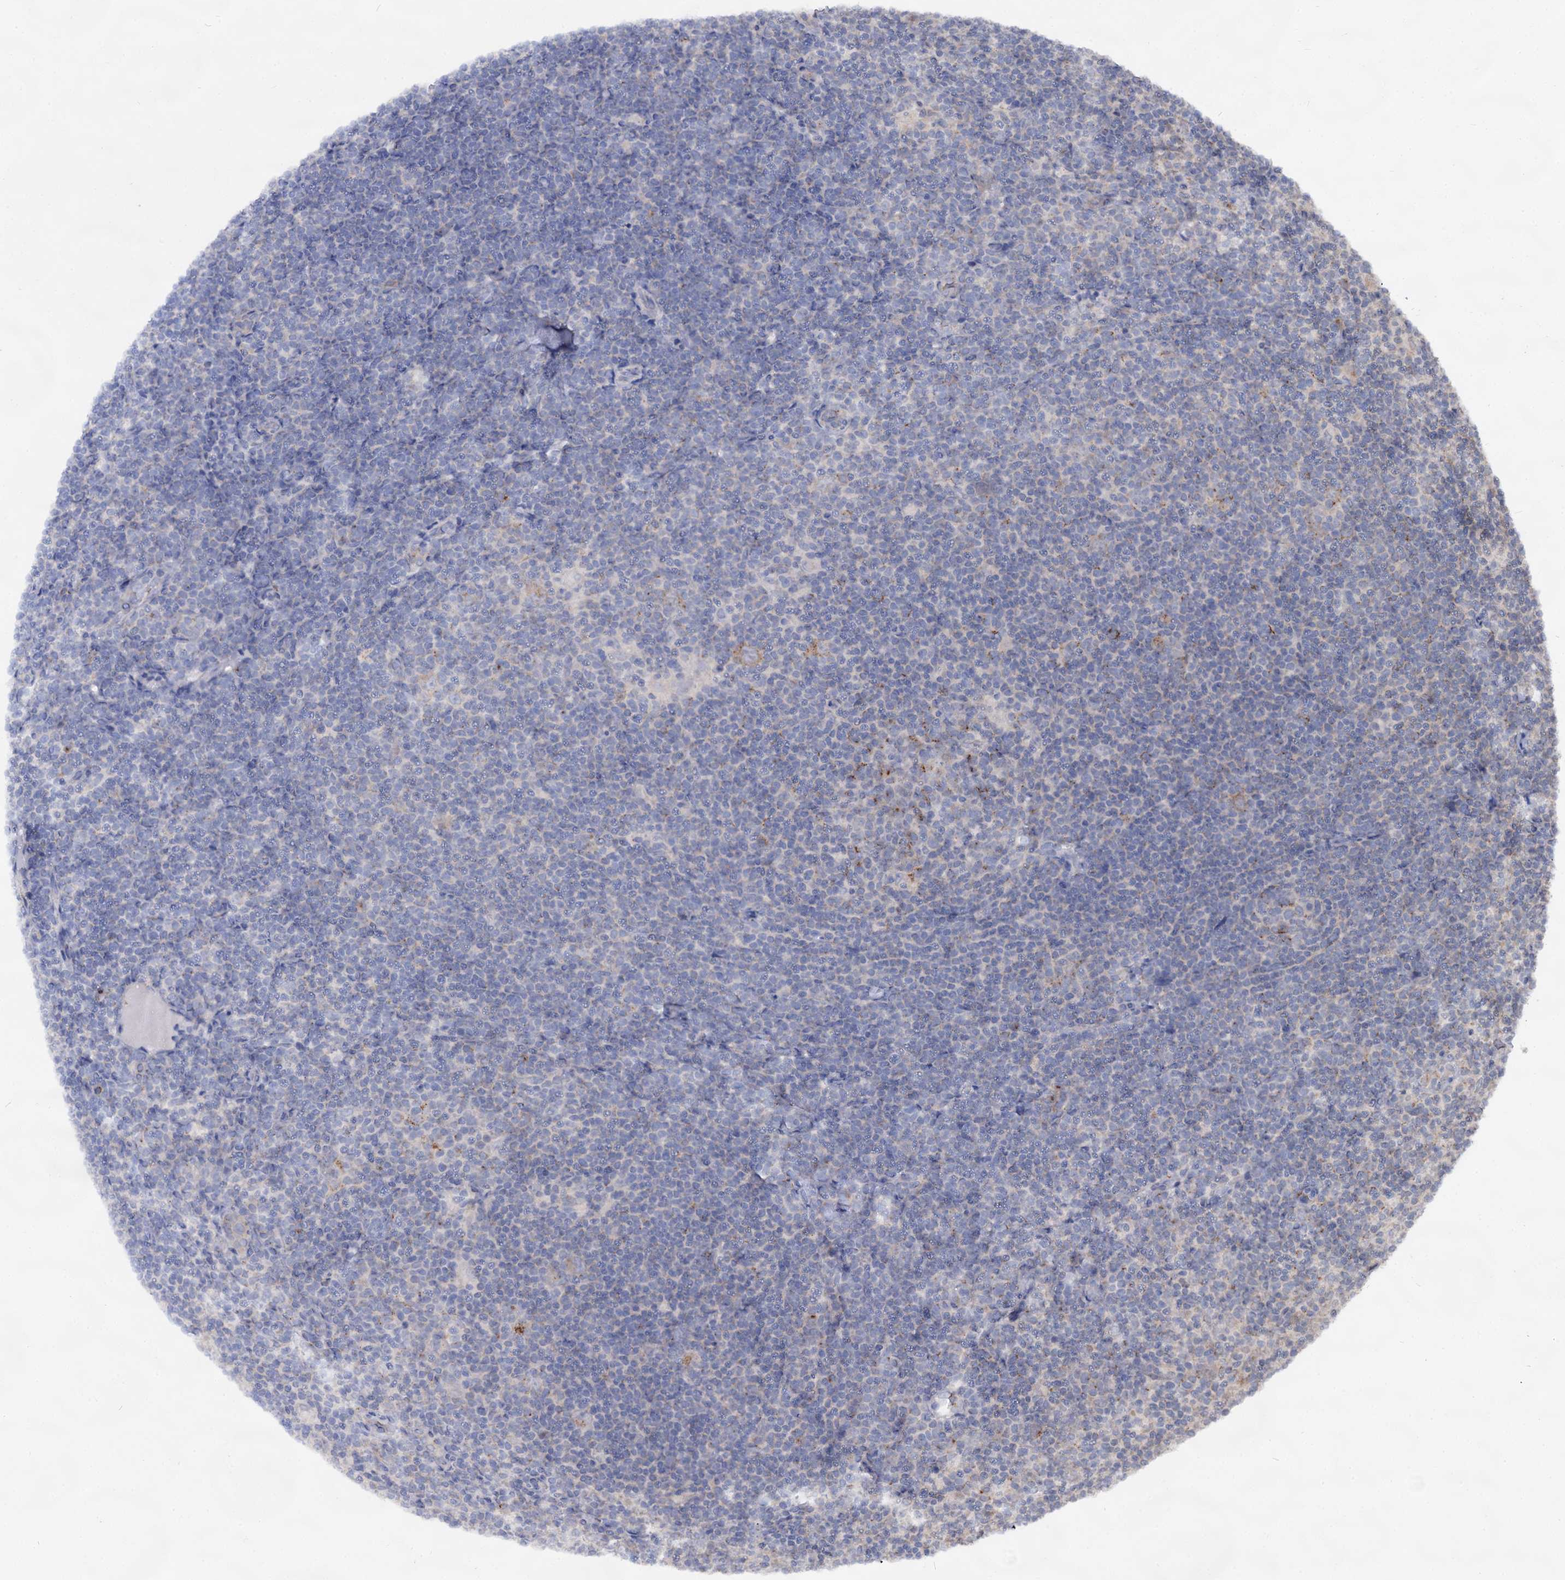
{"staining": {"intensity": "negative", "quantity": "none", "location": "none"}, "tissue": "lymphoma", "cell_type": "Tumor cells", "image_type": "cancer", "snomed": [{"axis": "morphology", "description": "Hodgkin's disease, NOS"}, {"axis": "topography", "description": "Lymph node"}], "caption": "Hodgkin's disease stained for a protein using immunohistochemistry displays no expression tumor cells.", "gene": "ARFIP2", "patient": {"sex": "female", "age": 57}}